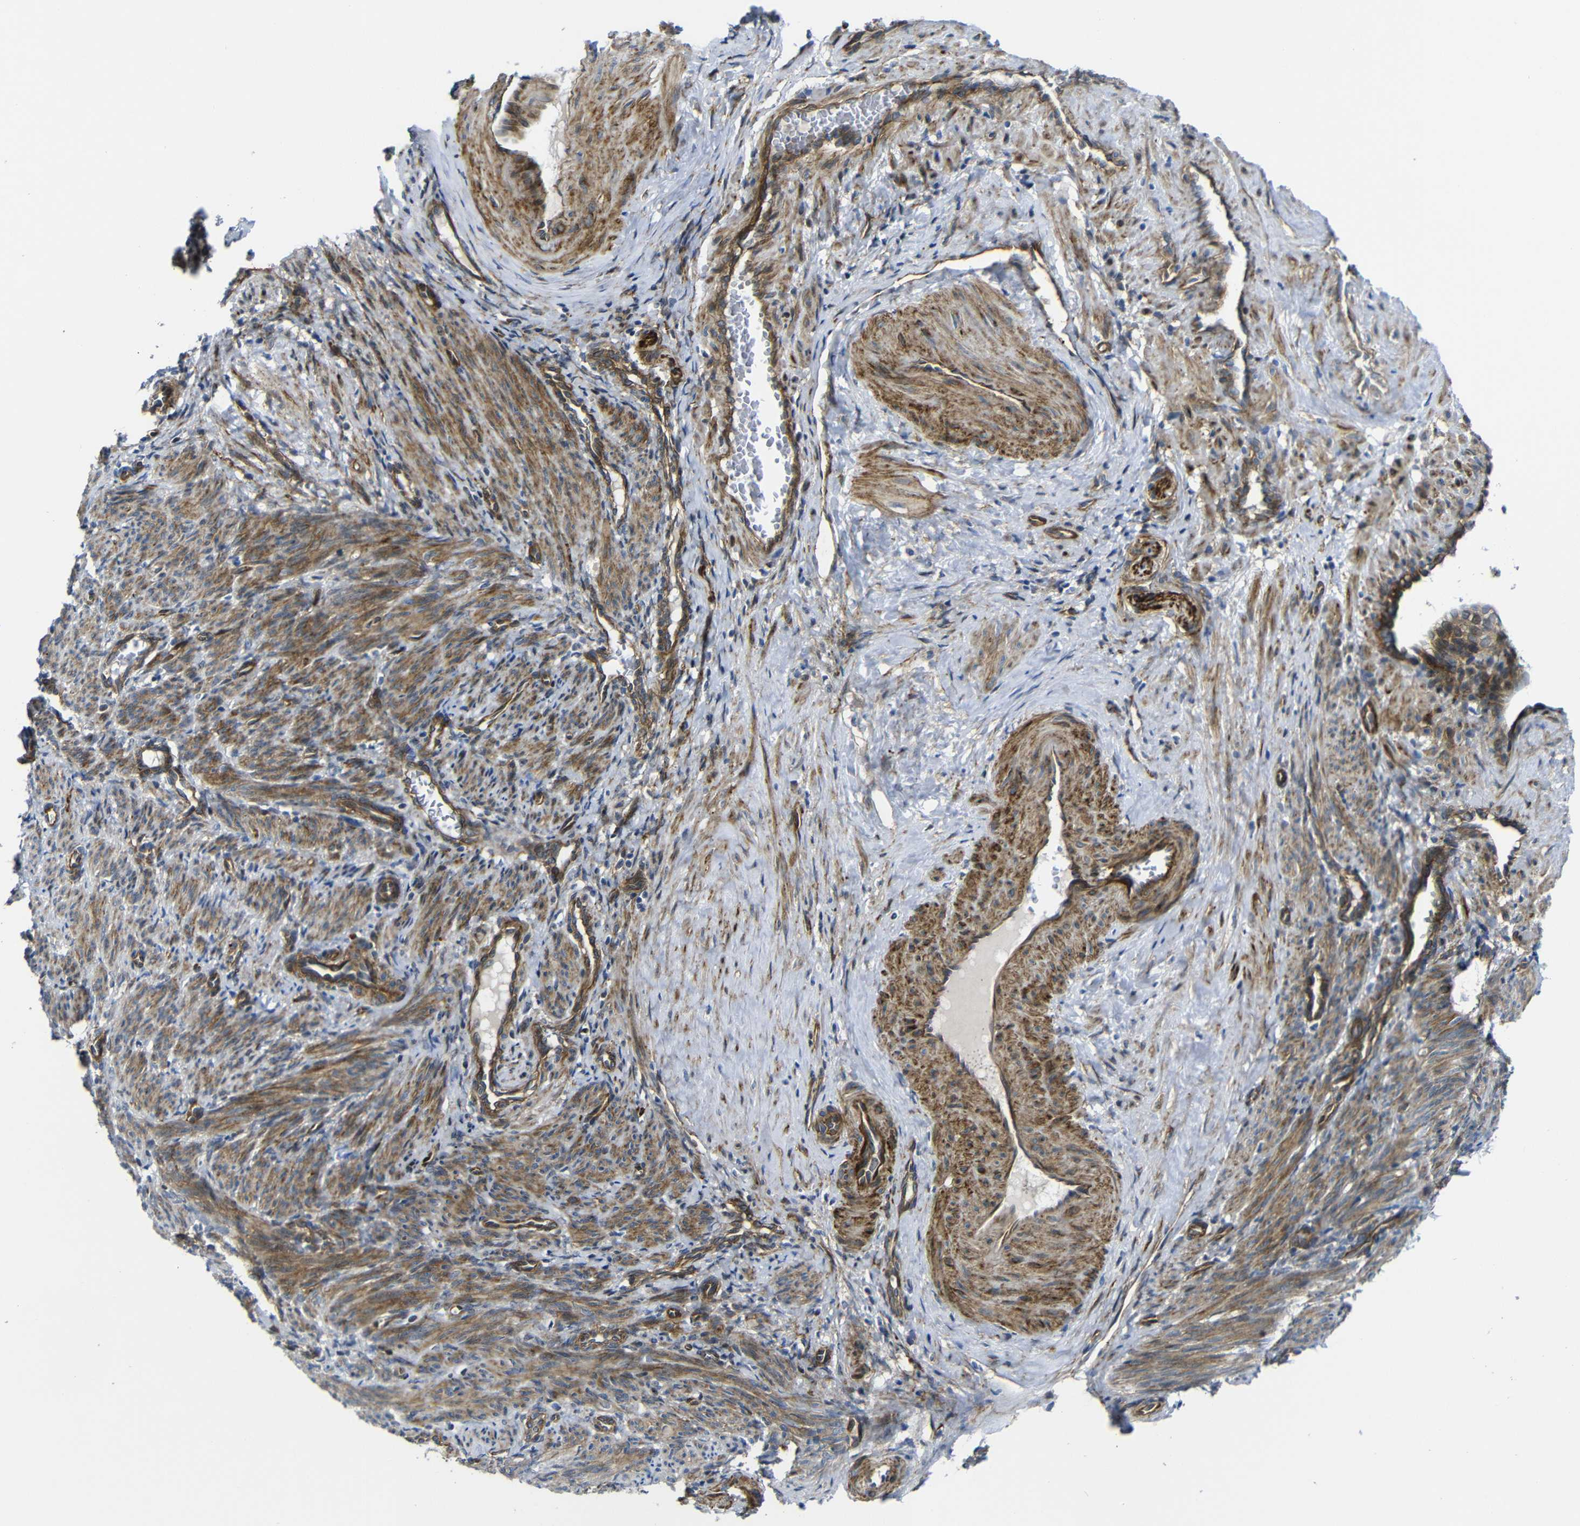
{"staining": {"intensity": "moderate", "quantity": ">75%", "location": "cytoplasmic/membranous"}, "tissue": "smooth muscle", "cell_type": "Smooth muscle cells", "image_type": "normal", "snomed": [{"axis": "morphology", "description": "Normal tissue, NOS"}, {"axis": "topography", "description": "Endometrium"}], "caption": "A micrograph of smooth muscle stained for a protein displays moderate cytoplasmic/membranous brown staining in smooth muscle cells. (Brightfield microscopy of DAB IHC at high magnification).", "gene": "PARP14", "patient": {"sex": "female", "age": 33}}